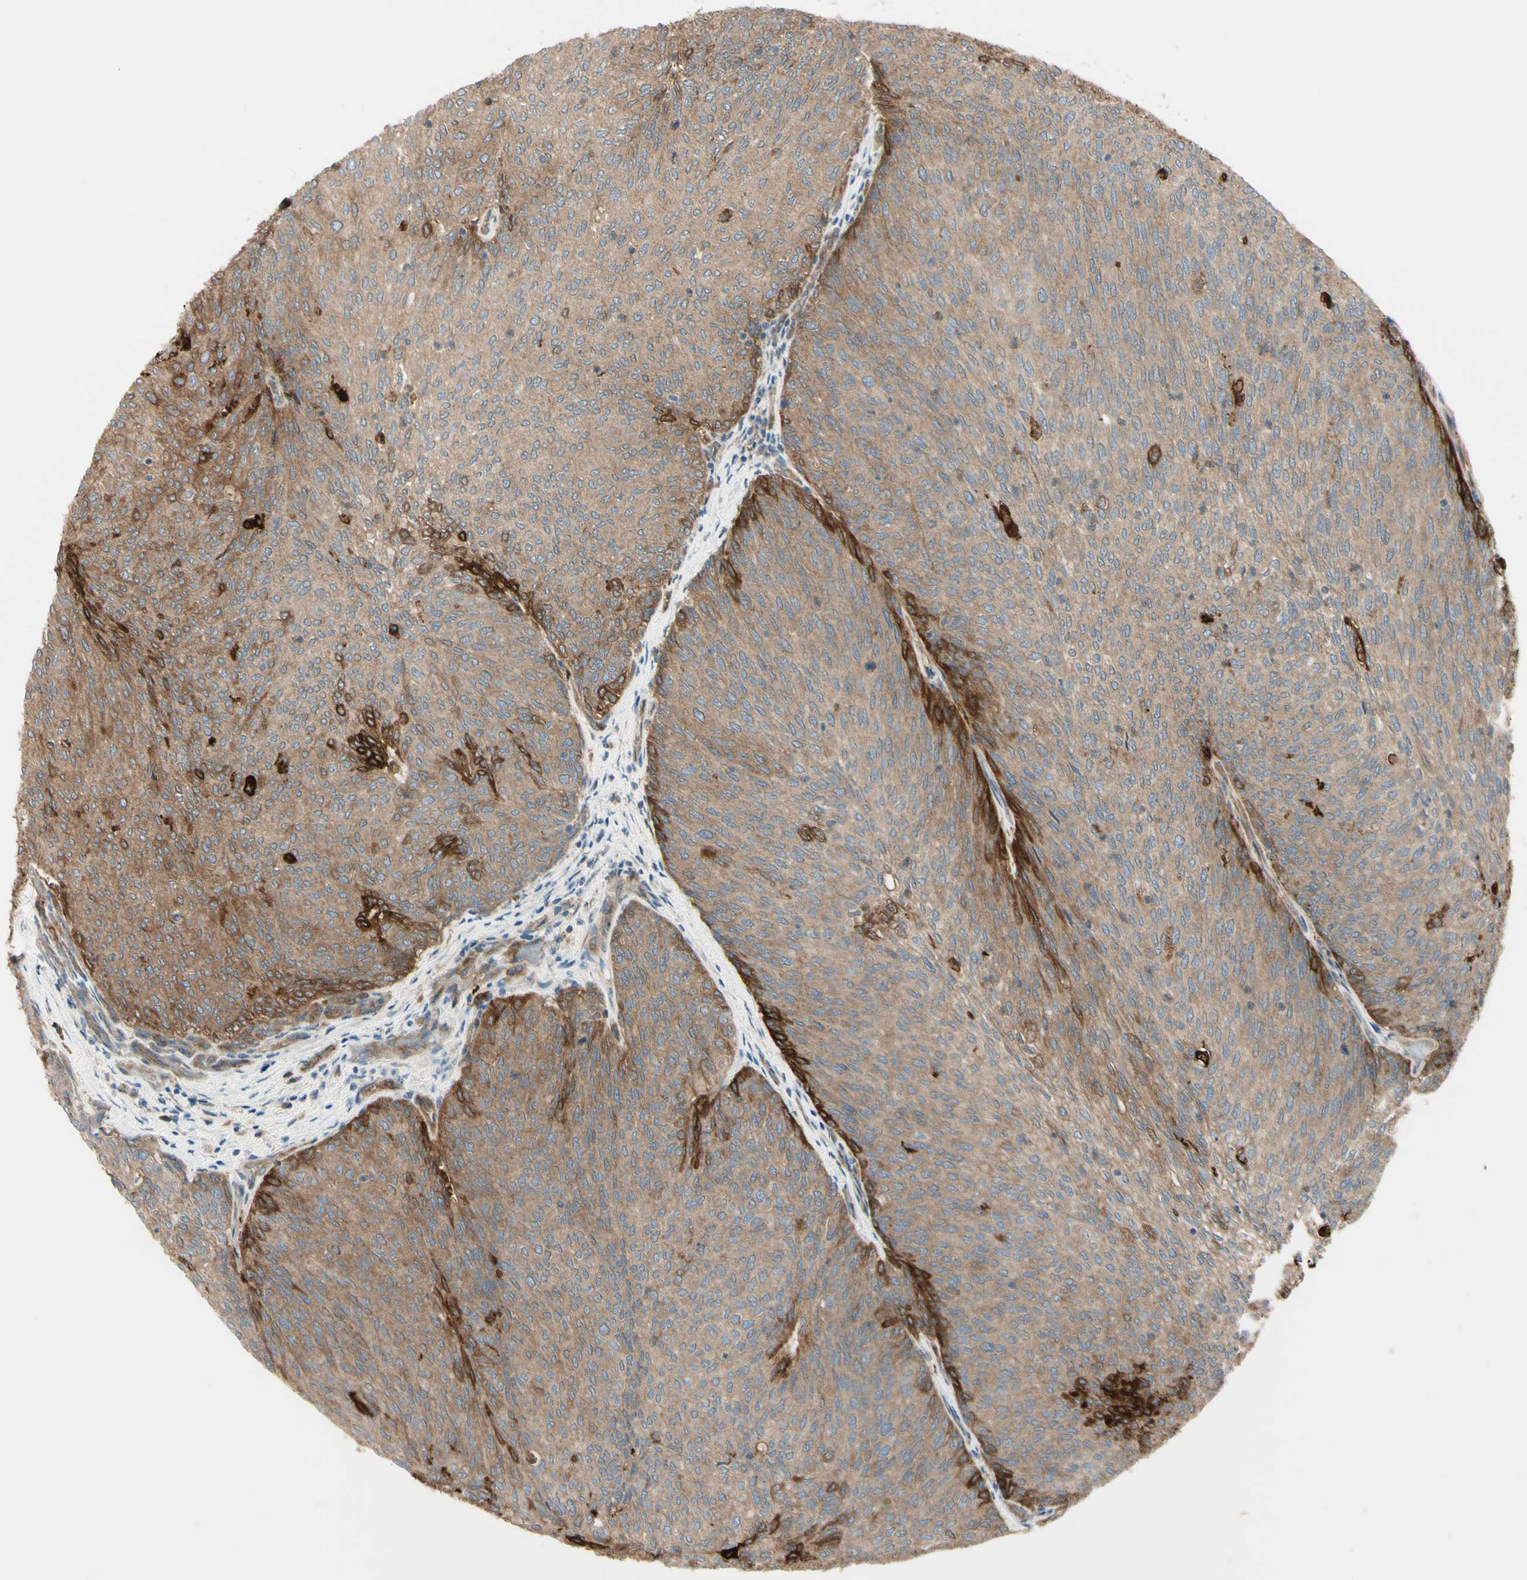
{"staining": {"intensity": "moderate", "quantity": ">75%", "location": "cytoplasmic/membranous"}, "tissue": "urothelial cancer", "cell_type": "Tumor cells", "image_type": "cancer", "snomed": [{"axis": "morphology", "description": "Urothelial carcinoma, Low grade"}, {"axis": "topography", "description": "Urinary bladder"}], "caption": "Human urothelial cancer stained with a brown dye displays moderate cytoplasmic/membranous positive expression in approximately >75% of tumor cells.", "gene": "PTPN12", "patient": {"sex": "female", "age": 79}}